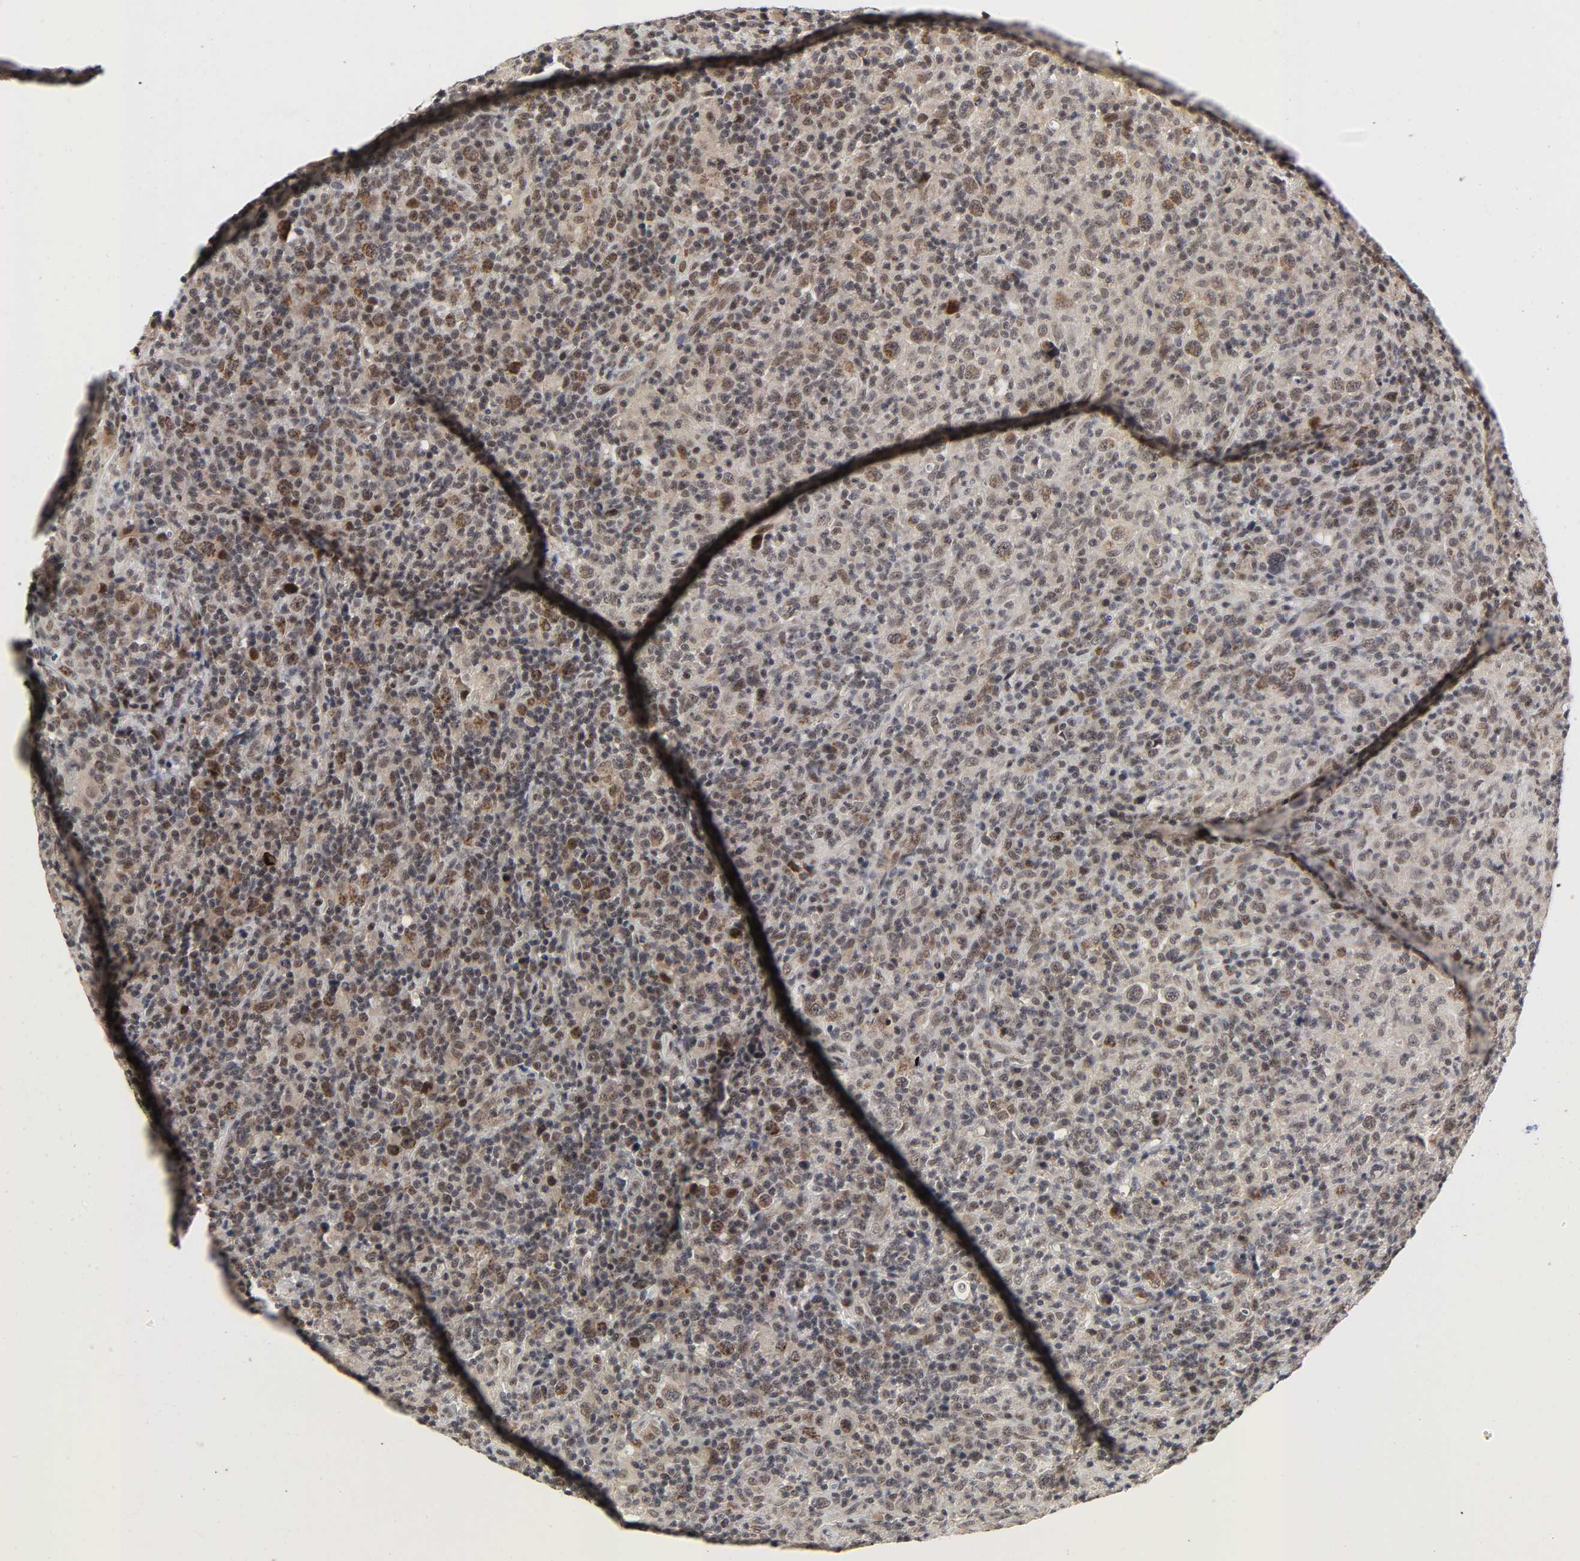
{"staining": {"intensity": "moderate", "quantity": ">75%", "location": "nuclear"}, "tissue": "lymphoma", "cell_type": "Tumor cells", "image_type": "cancer", "snomed": [{"axis": "morphology", "description": "Hodgkin's disease, NOS"}, {"axis": "topography", "description": "Lymph node"}], "caption": "Immunohistochemistry (IHC) (DAB) staining of lymphoma reveals moderate nuclear protein expression in about >75% of tumor cells. (DAB = brown stain, brightfield microscopy at high magnification).", "gene": "ZKSCAN8", "patient": {"sex": "male", "age": 65}}